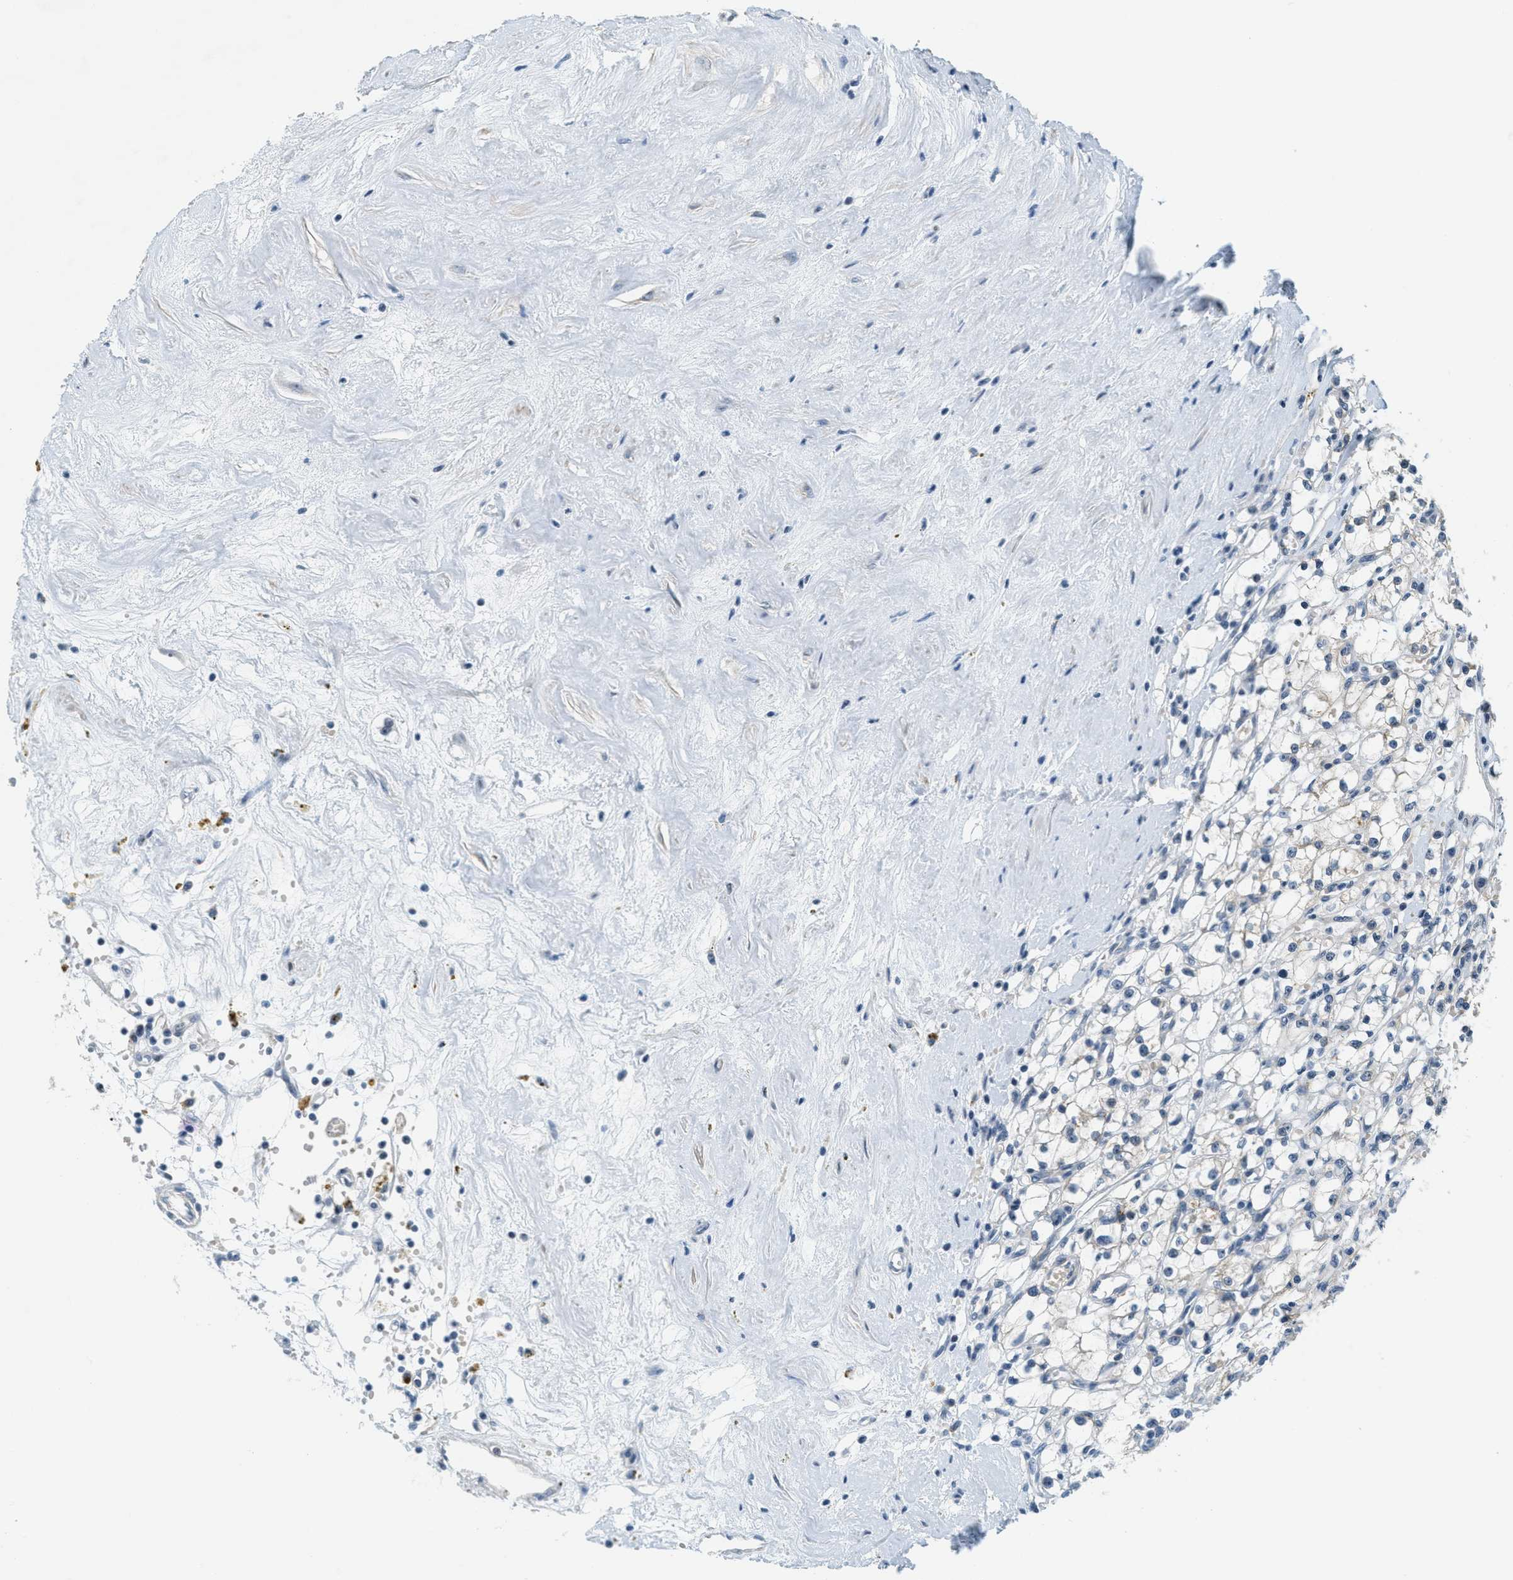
{"staining": {"intensity": "negative", "quantity": "none", "location": "none"}, "tissue": "renal cancer", "cell_type": "Tumor cells", "image_type": "cancer", "snomed": [{"axis": "morphology", "description": "Adenocarcinoma, NOS"}, {"axis": "topography", "description": "Kidney"}], "caption": "Immunohistochemistry (IHC) micrograph of neoplastic tissue: renal cancer stained with DAB (3,3'-diaminobenzidine) shows no significant protein positivity in tumor cells. (DAB immunohistochemistry (IHC) visualized using brightfield microscopy, high magnification).", "gene": "DDX47", "patient": {"sex": "male", "age": 56}}